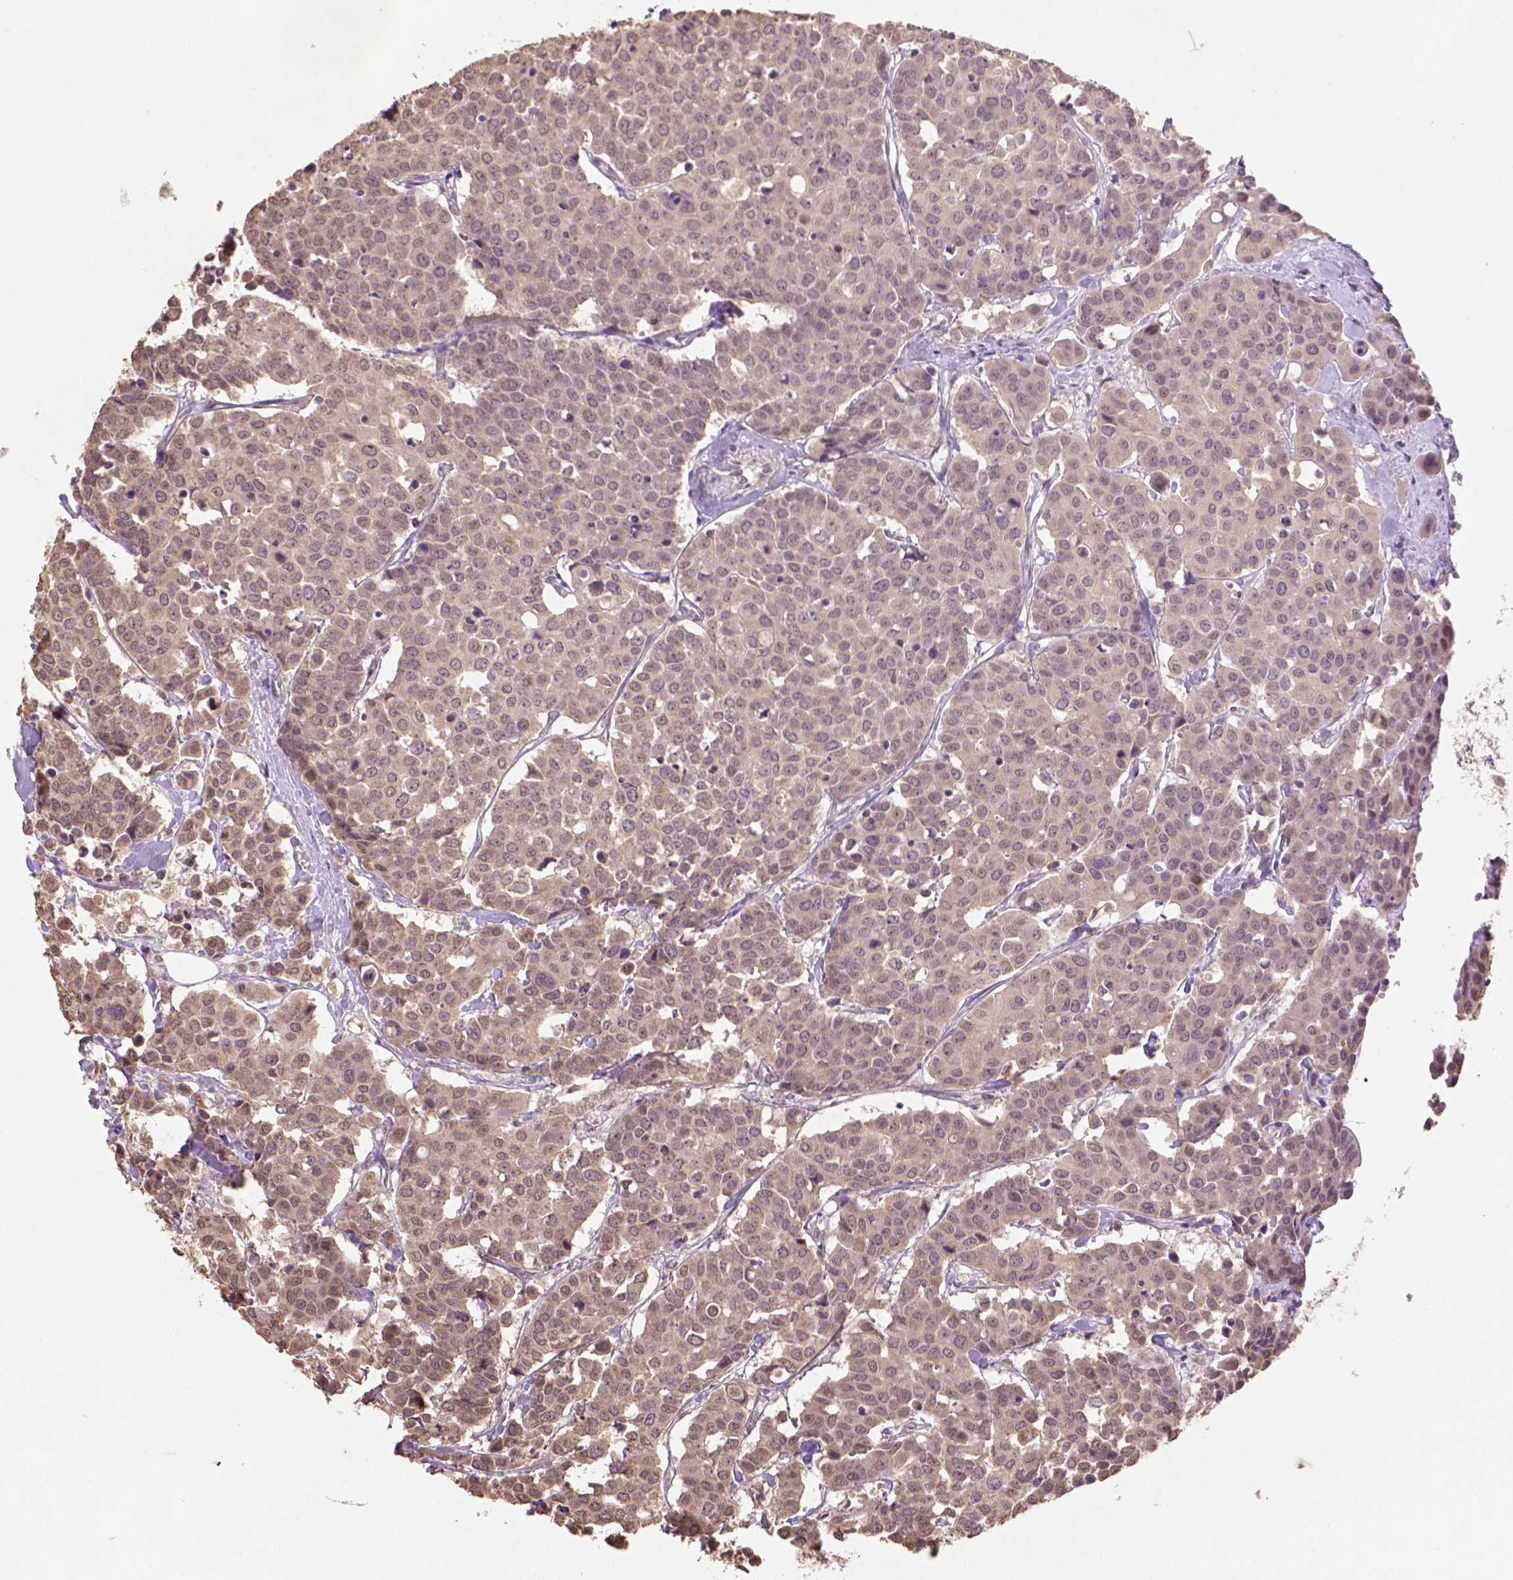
{"staining": {"intensity": "weak", "quantity": ">75%", "location": "cytoplasmic/membranous"}, "tissue": "carcinoid", "cell_type": "Tumor cells", "image_type": "cancer", "snomed": [{"axis": "morphology", "description": "Carcinoid, malignant, NOS"}, {"axis": "topography", "description": "Colon"}], "caption": "A photomicrograph of carcinoid stained for a protein displays weak cytoplasmic/membranous brown staining in tumor cells. The staining is performed using DAB brown chromogen to label protein expression. The nuclei are counter-stained blue using hematoxylin.", "gene": "NUDT10", "patient": {"sex": "male", "age": 81}}